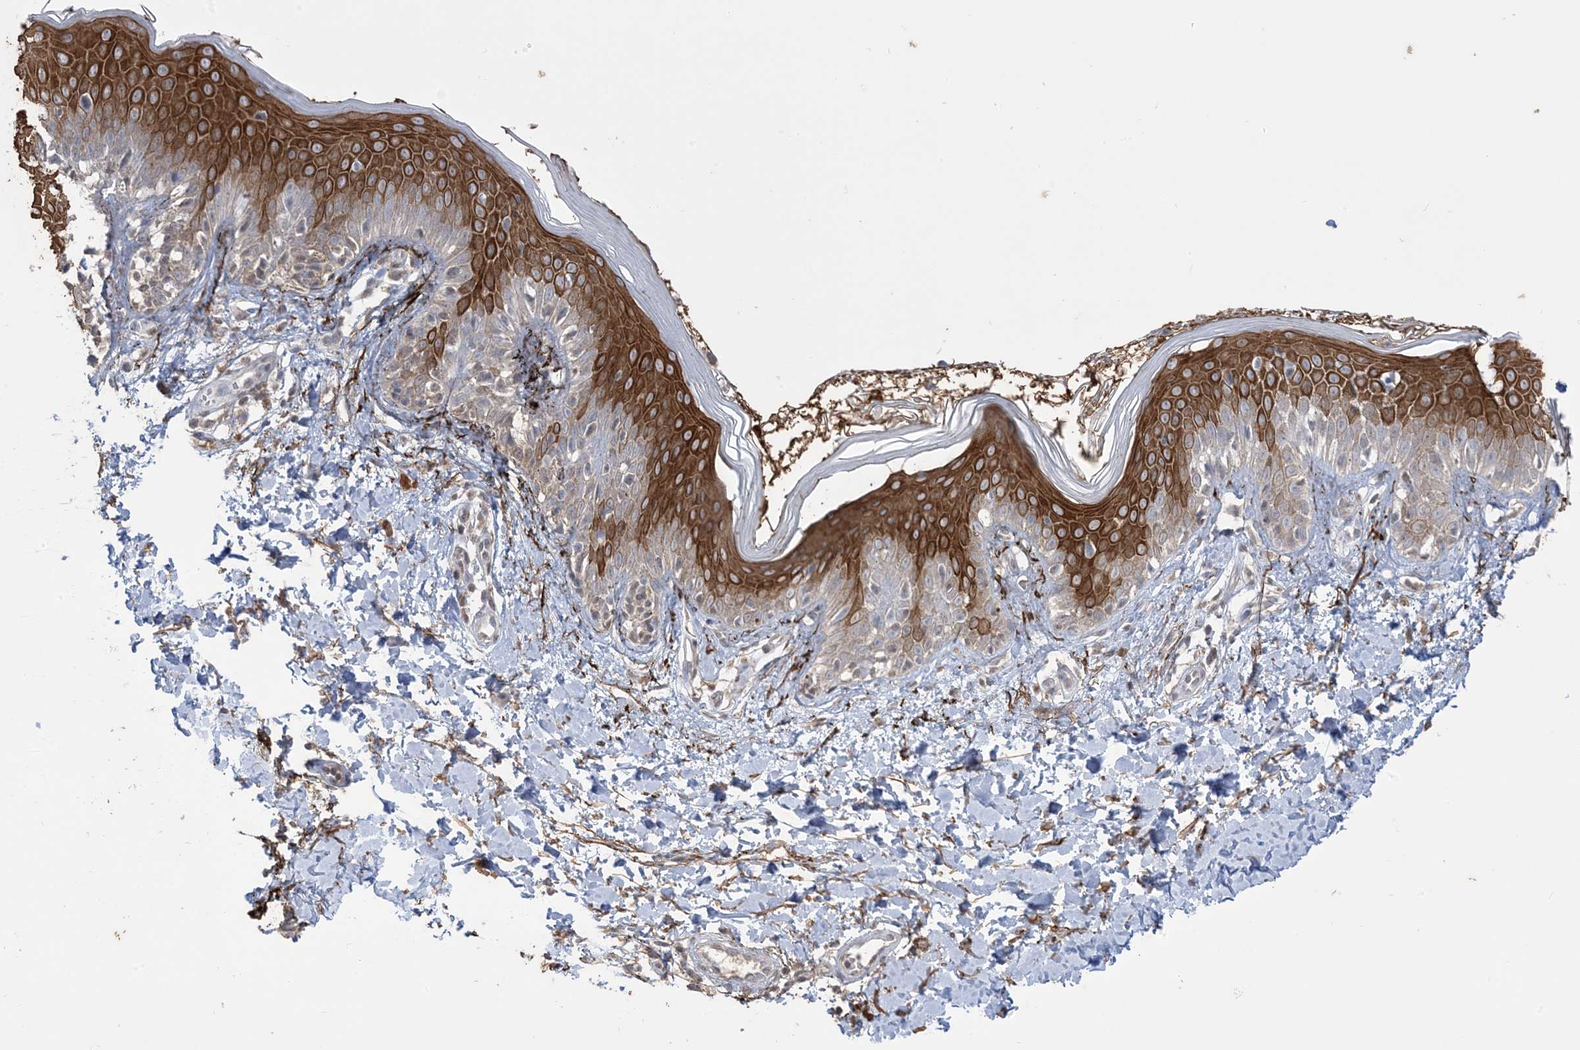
{"staining": {"intensity": "negative", "quantity": "none", "location": "none"}, "tissue": "skin", "cell_type": "Fibroblasts", "image_type": "normal", "snomed": [{"axis": "morphology", "description": "Normal tissue, NOS"}, {"axis": "topography", "description": "Skin"}], "caption": "IHC histopathology image of normal skin: human skin stained with DAB (3,3'-diaminobenzidine) reveals no significant protein staining in fibroblasts. (DAB (3,3'-diaminobenzidine) IHC, high magnification).", "gene": "XRN1", "patient": {"sex": "male", "age": 37}}